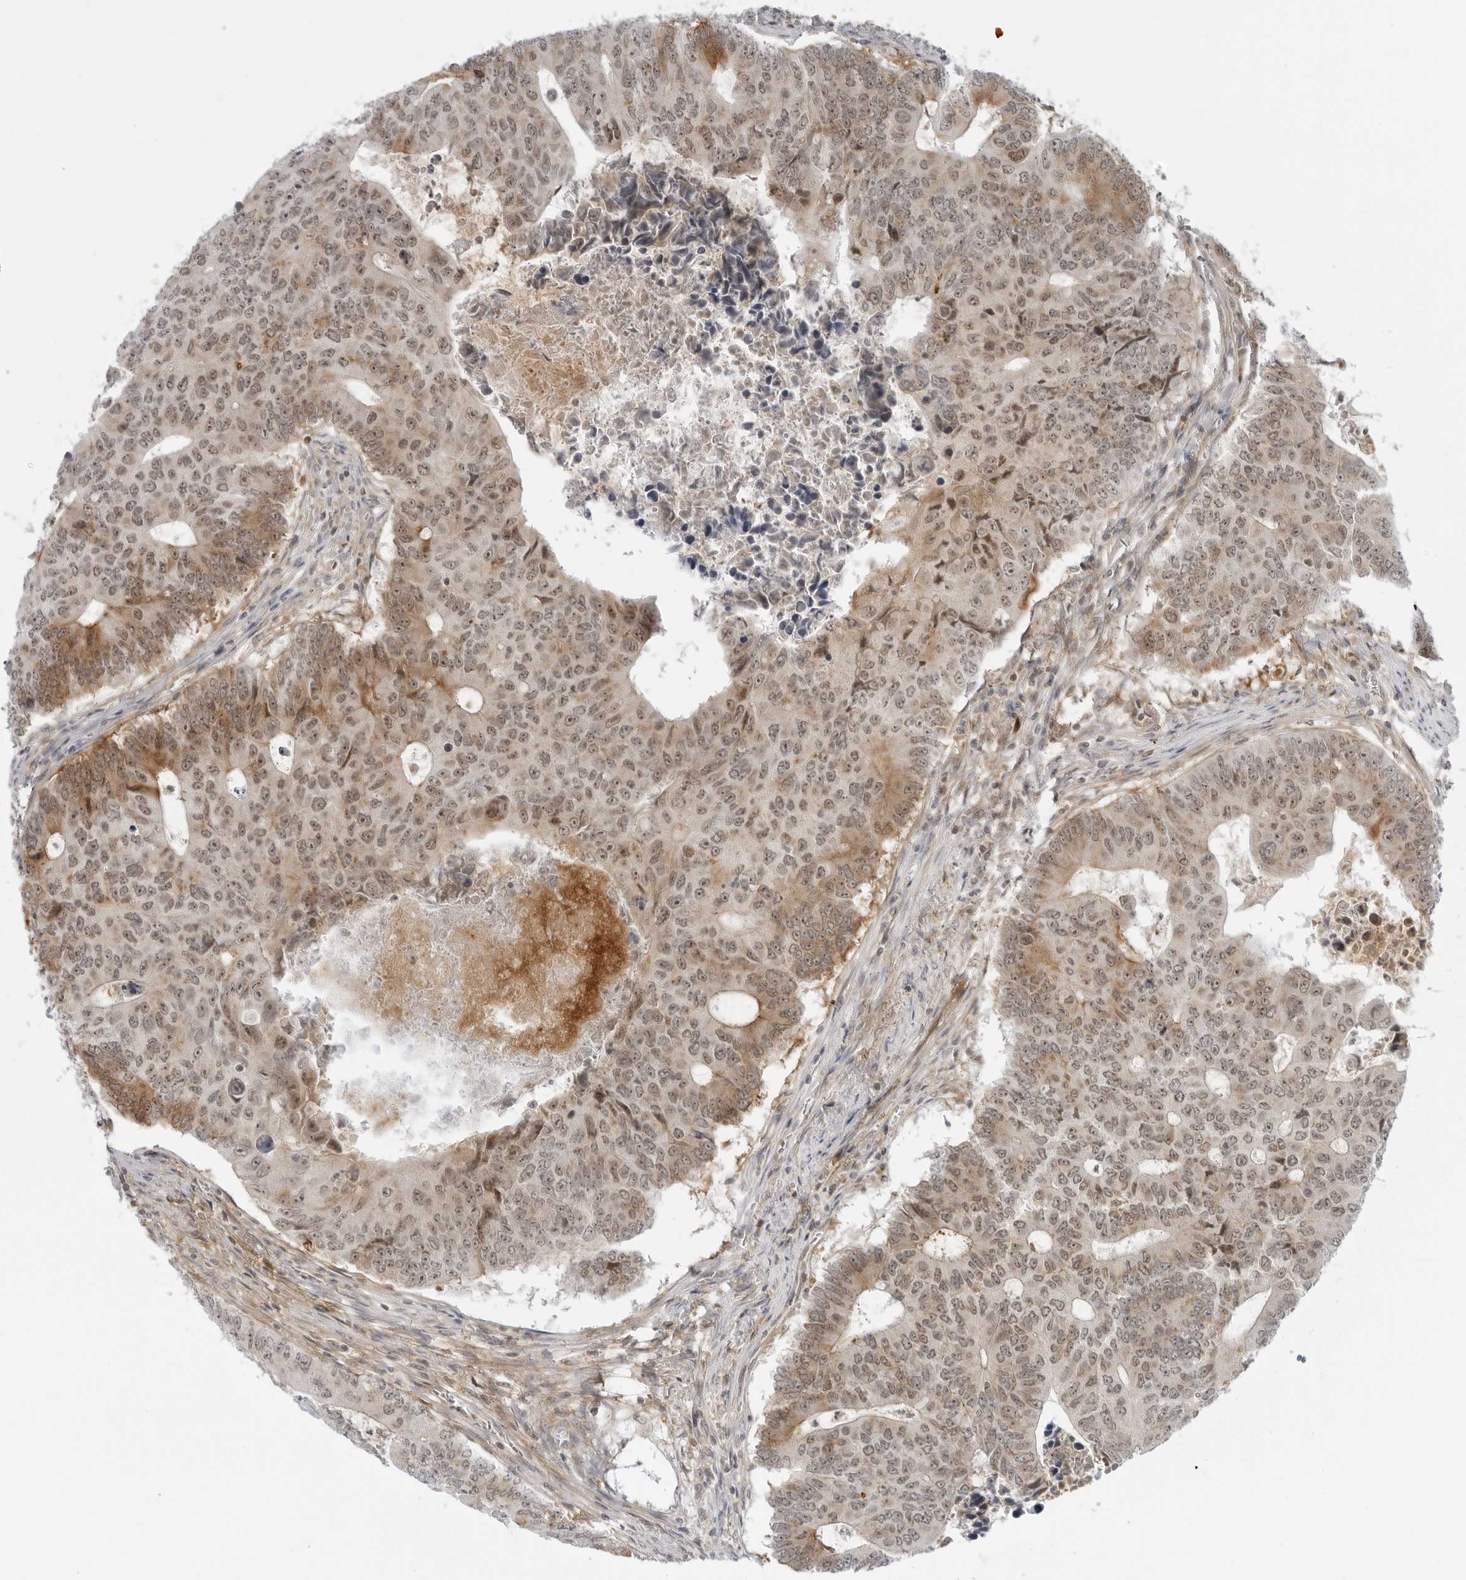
{"staining": {"intensity": "moderate", "quantity": ">75%", "location": "cytoplasmic/membranous,nuclear"}, "tissue": "colorectal cancer", "cell_type": "Tumor cells", "image_type": "cancer", "snomed": [{"axis": "morphology", "description": "Adenocarcinoma, NOS"}, {"axis": "topography", "description": "Colon"}], "caption": "Immunohistochemistry (IHC) (DAB (3,3'-diaminobenzidine)) staining of human adenocarcinoma (colorectal) reveals moderate cytoplasmic/membranous and nuclear protein expression in about >75% of tumor cells.", "gene": "SUGCT", "patient": {"sex": "male", "age": 87}}